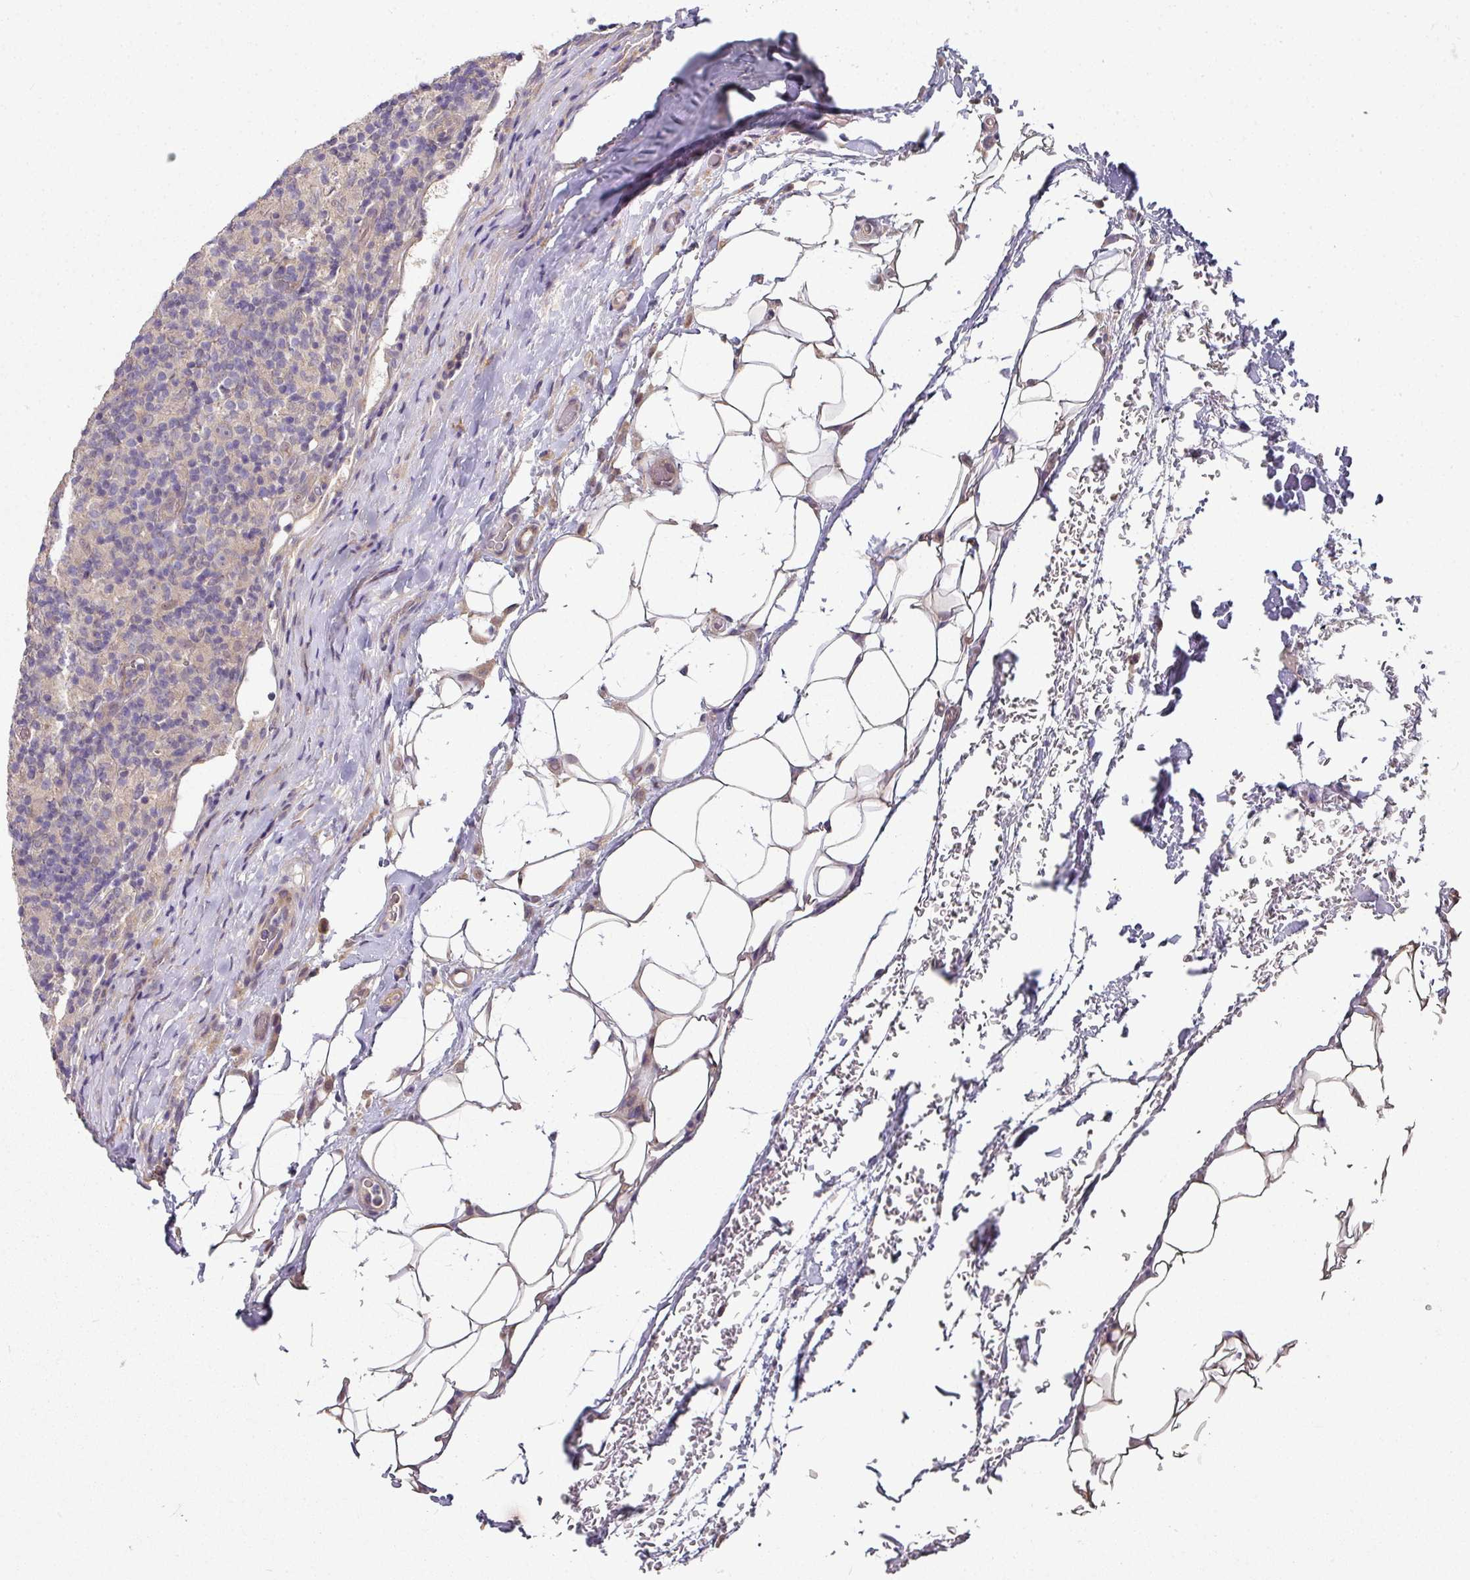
{"staining": {"intensity": "negative", "quantity": "none", "location": "none"}, "tissue": "lymphoma", "cell_type": "Tumor cells", "image_type": "cancer", "snomed": [{"axis": "morphology", "description": "Hodgkin's disease, NOS"}, {"axis": "topography", "description": "Lymph node"}], "caption": "Immunohistochemistry (IHC) micrograph of neoplastic tissue: lymphoma stained with DAB (3,3'-diaminobenzidine) exhibits no significant protein positivity in tumor cells.", "gene": "C4orf48", "patient": {"sex": "male", "age": 70}}